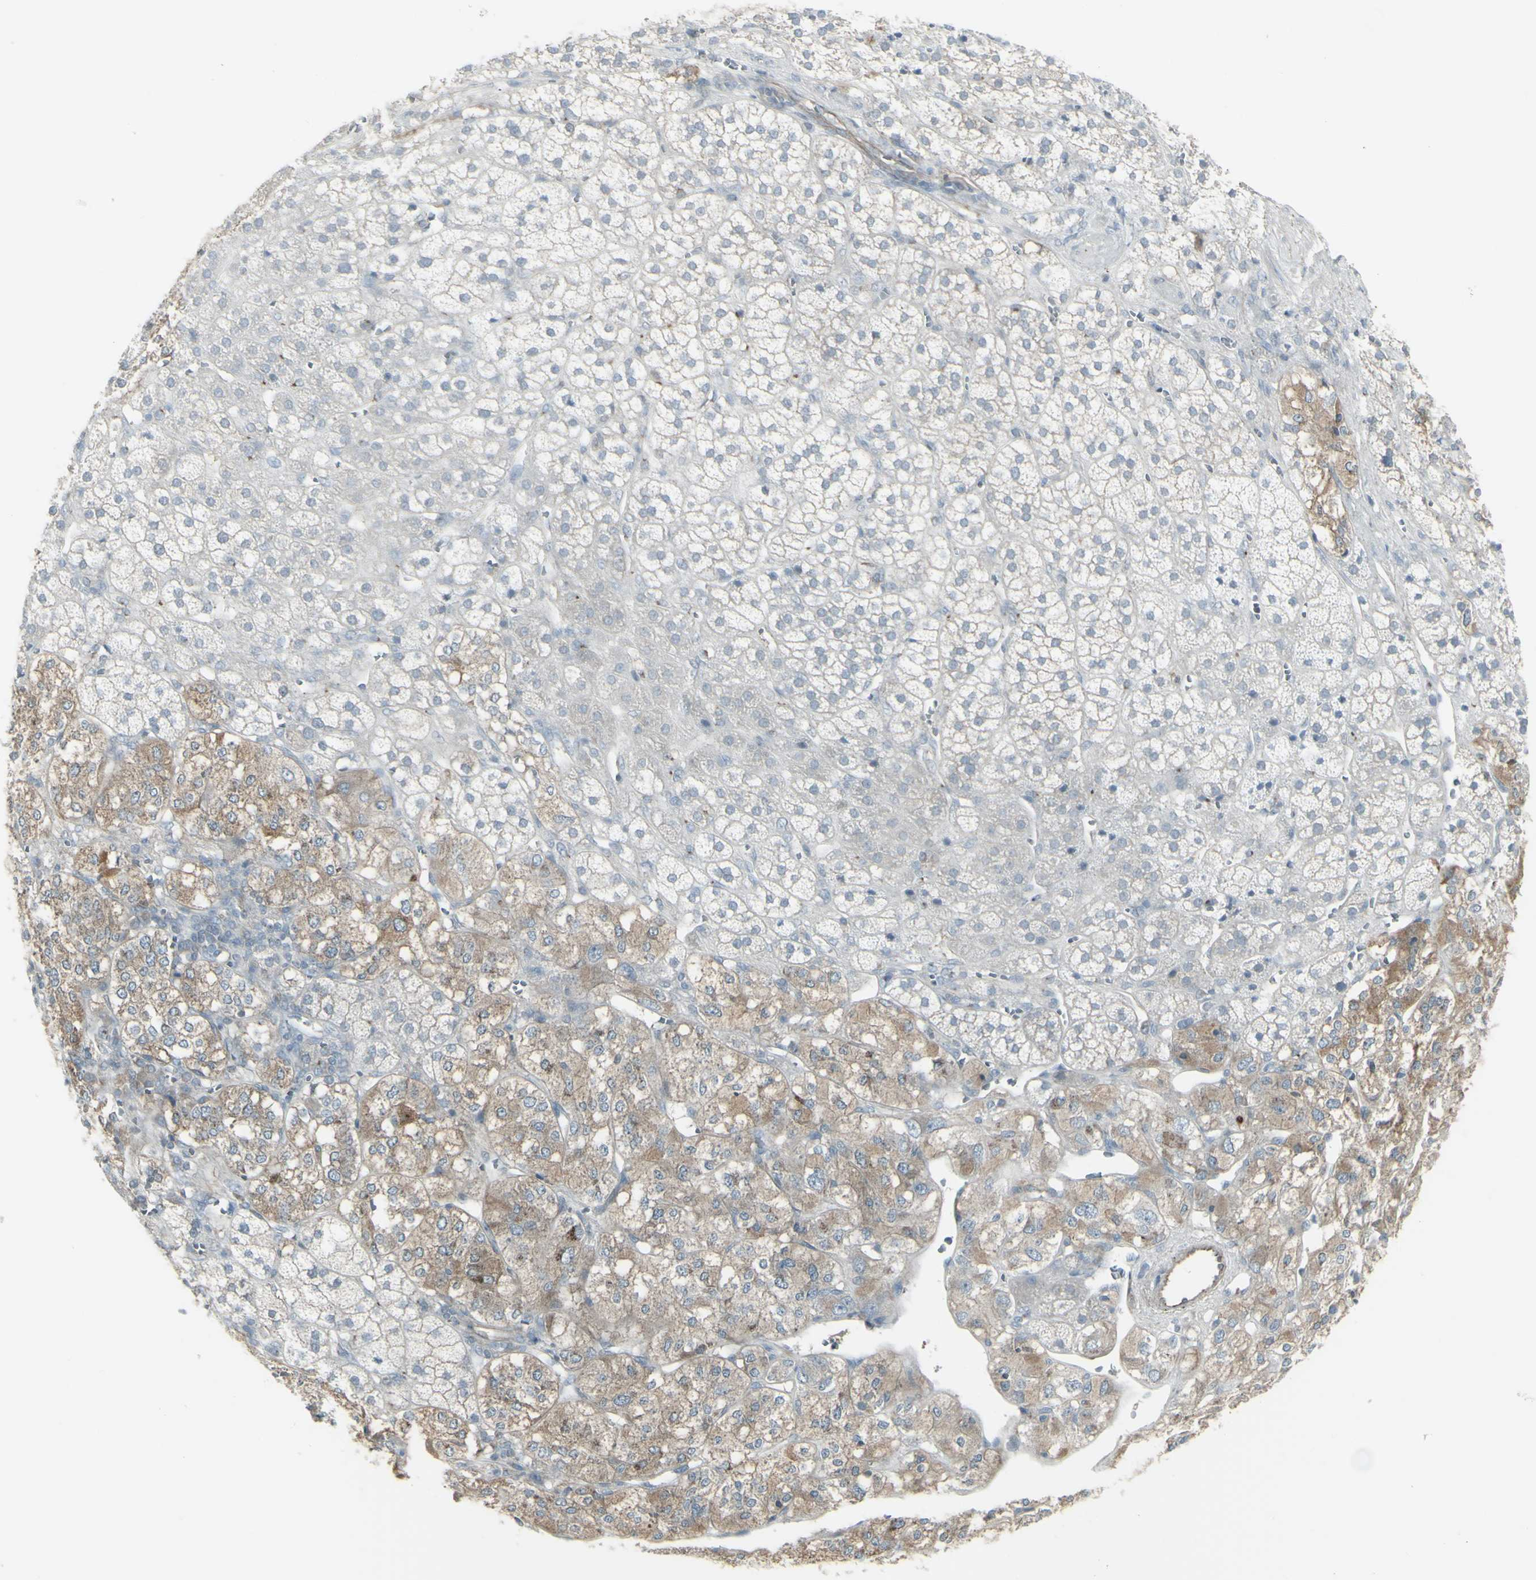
{"staining": {"intensity": "negative", "quantity": "none", "location": "none"}, "tissue": "adrenal gland", "cell_type": "Glandular cells", "image_type": "normal", "snomed": [{"axis": "morphology", "description": "Normal tissue, NOS"}, {"axis": "topography", "description": "Adrenal gland"}], "caption": "A histopathology image of adrenal gland stained for a protein displays no brown staining in glandular cells.", "gene": "GALNT6", "patient": {"sex": "male", "age": 56}}